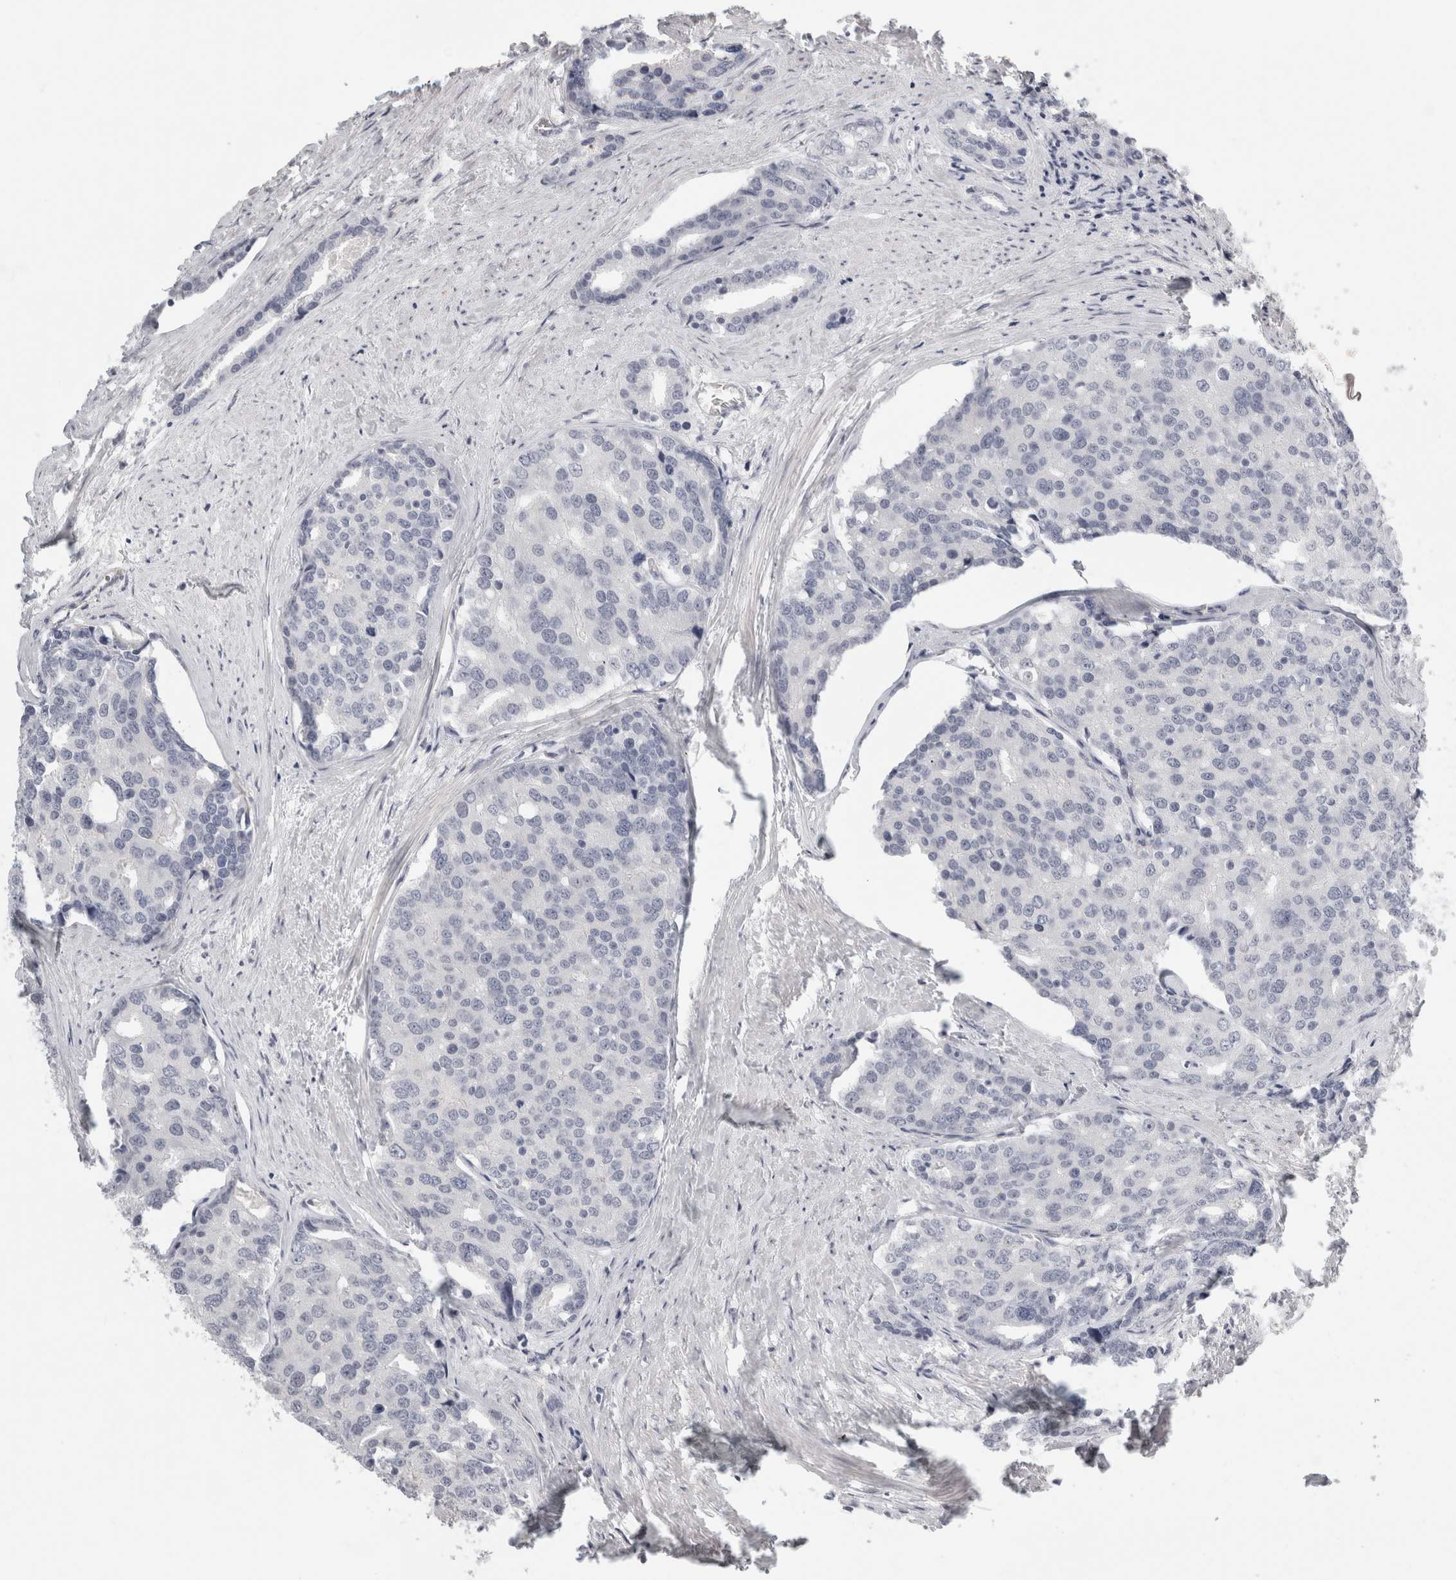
{"staining": {"intensity": "negative", "quantity": "none", "location": "none"}, "tissue": "prostate cancer", "cell_type": "Tumor cells", "image_type": "cancer", "snomed": [{"axis": "morphology", "description": "Adenocarcinoma, High grade"}, {"axis": "topography", "description": "Prostate"}], "caption": "The image demonstrates no significant expression in tumor cells of adenocarcinoma (high-grade) (prostate).", "gene": "FBLIM1", "patient": {"sex": "male", "age": 50}}